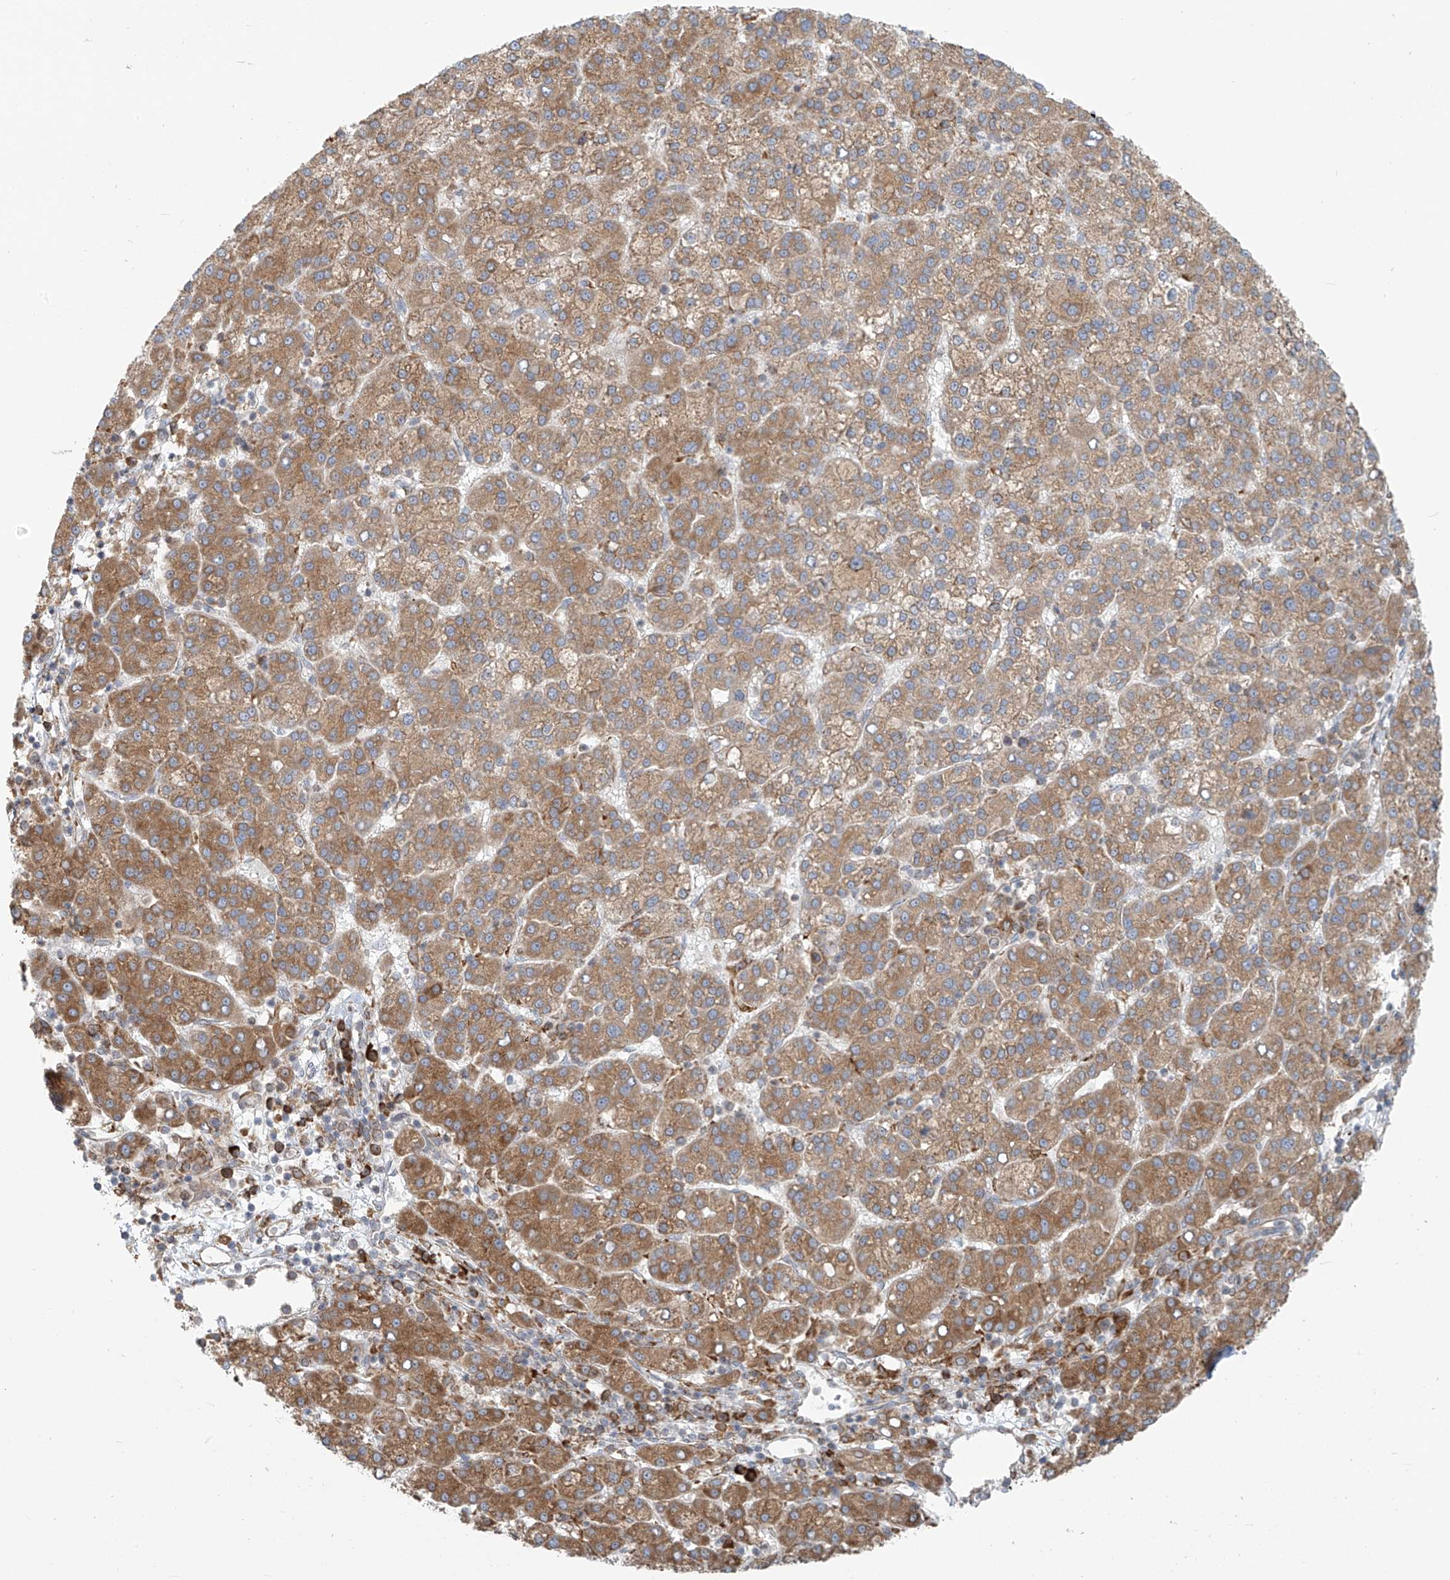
{"staining": {"intensity": "moderate", "quantity": ">75%", "location": "cytoplasmic/membranous"}, "tissue": "liver cancer", "cell_type": "Tumor cells", "image_type": "cancer", "snomed": [{"axis": "morphology", "description": "Carcinoma, Hepatocellular, NOS"}, {"axis": "topography", "description": "Liver"}], "caption": "A brown stain highlights moderate cytoplasmic/membranous expression of a protein in liver hepatocellular carcinoma tumor cells.", "gene": "KATNIP", "patient": {"sex": "female", "age": 58}}